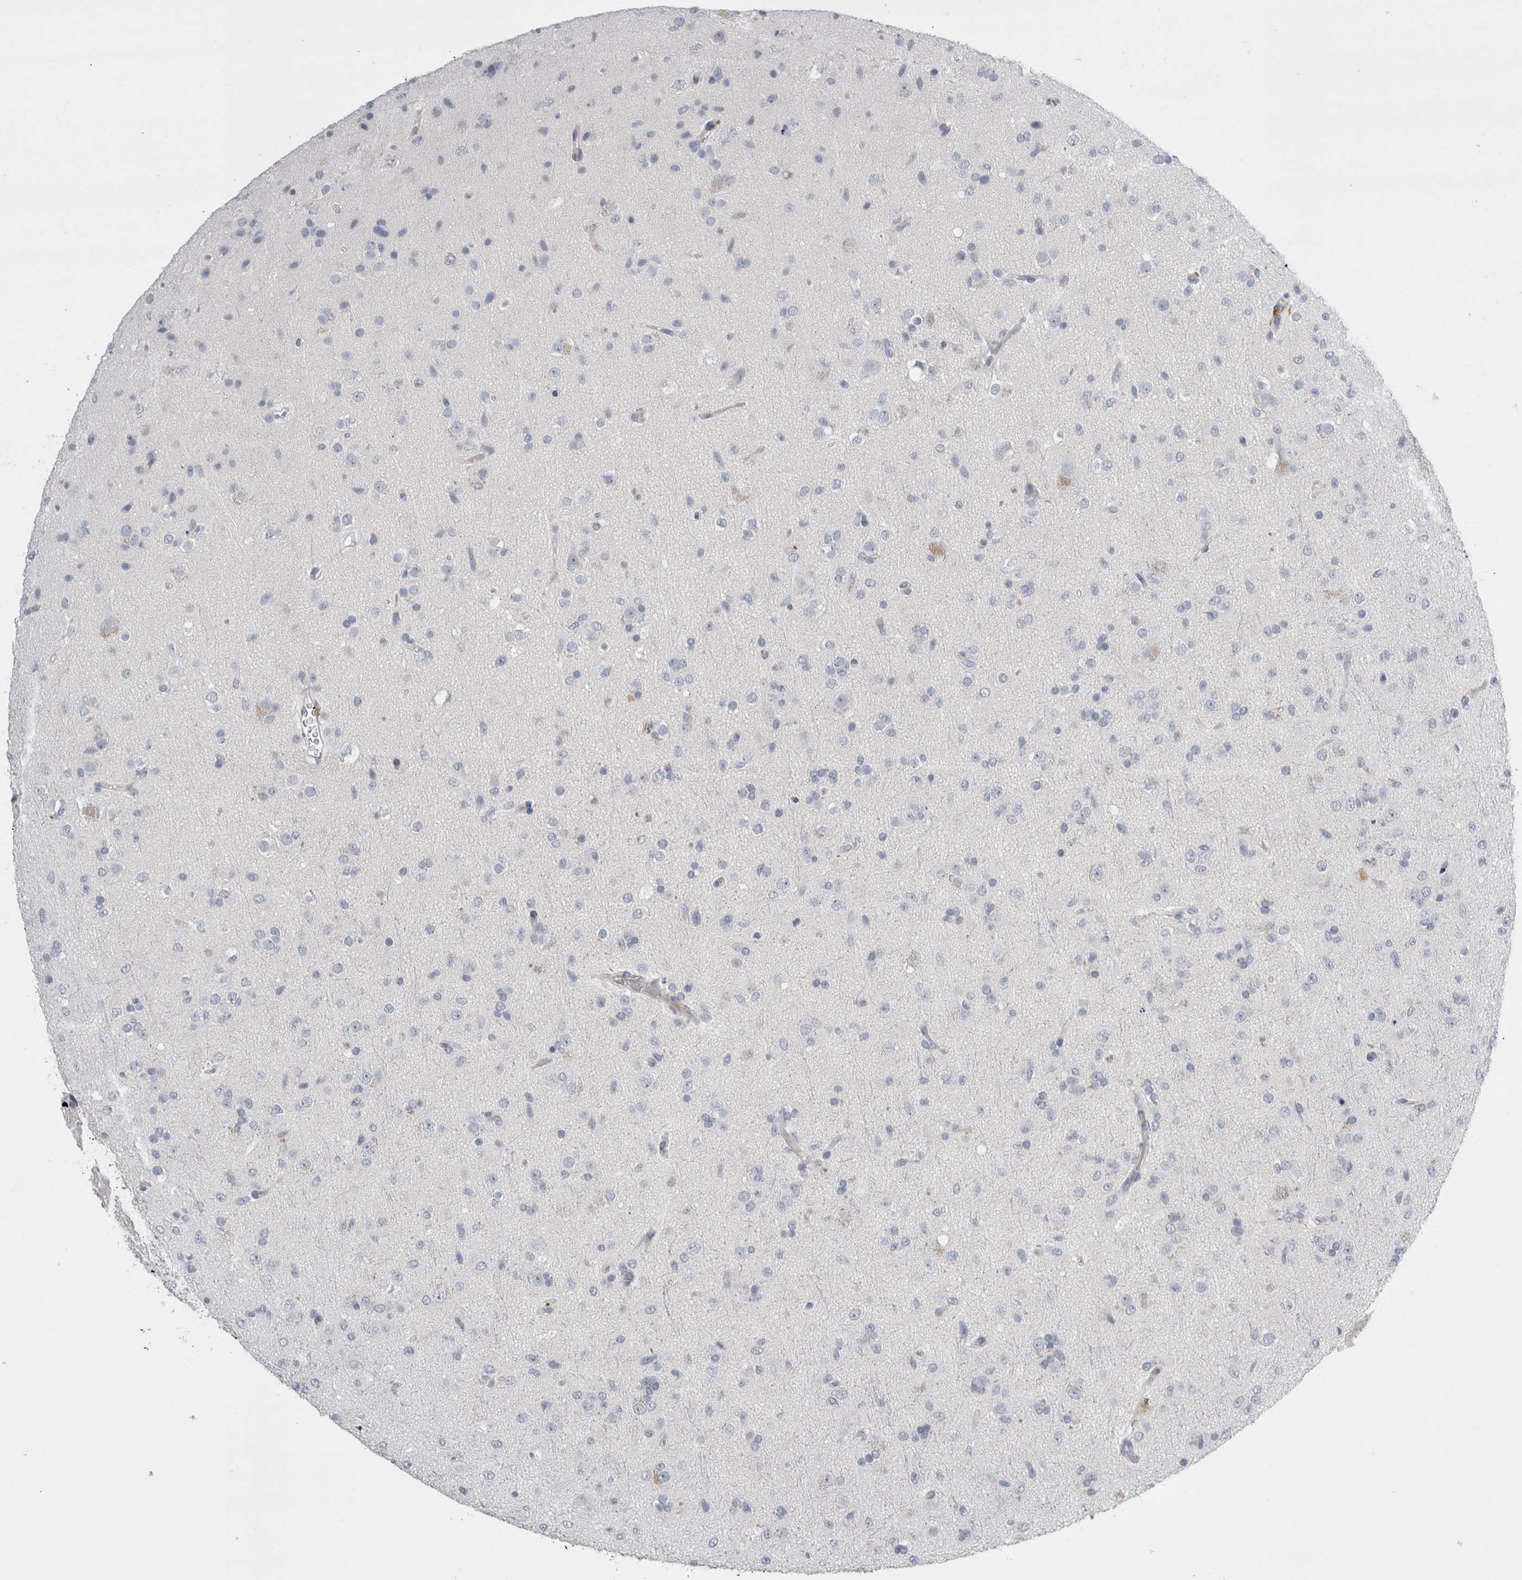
{"staining": {"intensity": "negative", "quantity": "none", "location": "none"}, "tissue": "glioma", "cell_type": "Tumor cells", "image_type": "cancer", "snomed": [{"axis": "morphology", "description": "Glioma, malignant, Low grade"}, {"axis": "topography", "description": "Brain"}], "caption": "Tumor cells are negative for brown protein staining in malignant low-grade glioma. (IHC, brightfield microscopy, high magnification).", "gene": "REG1A", "patient": {"sex": "male", "age": 65}}